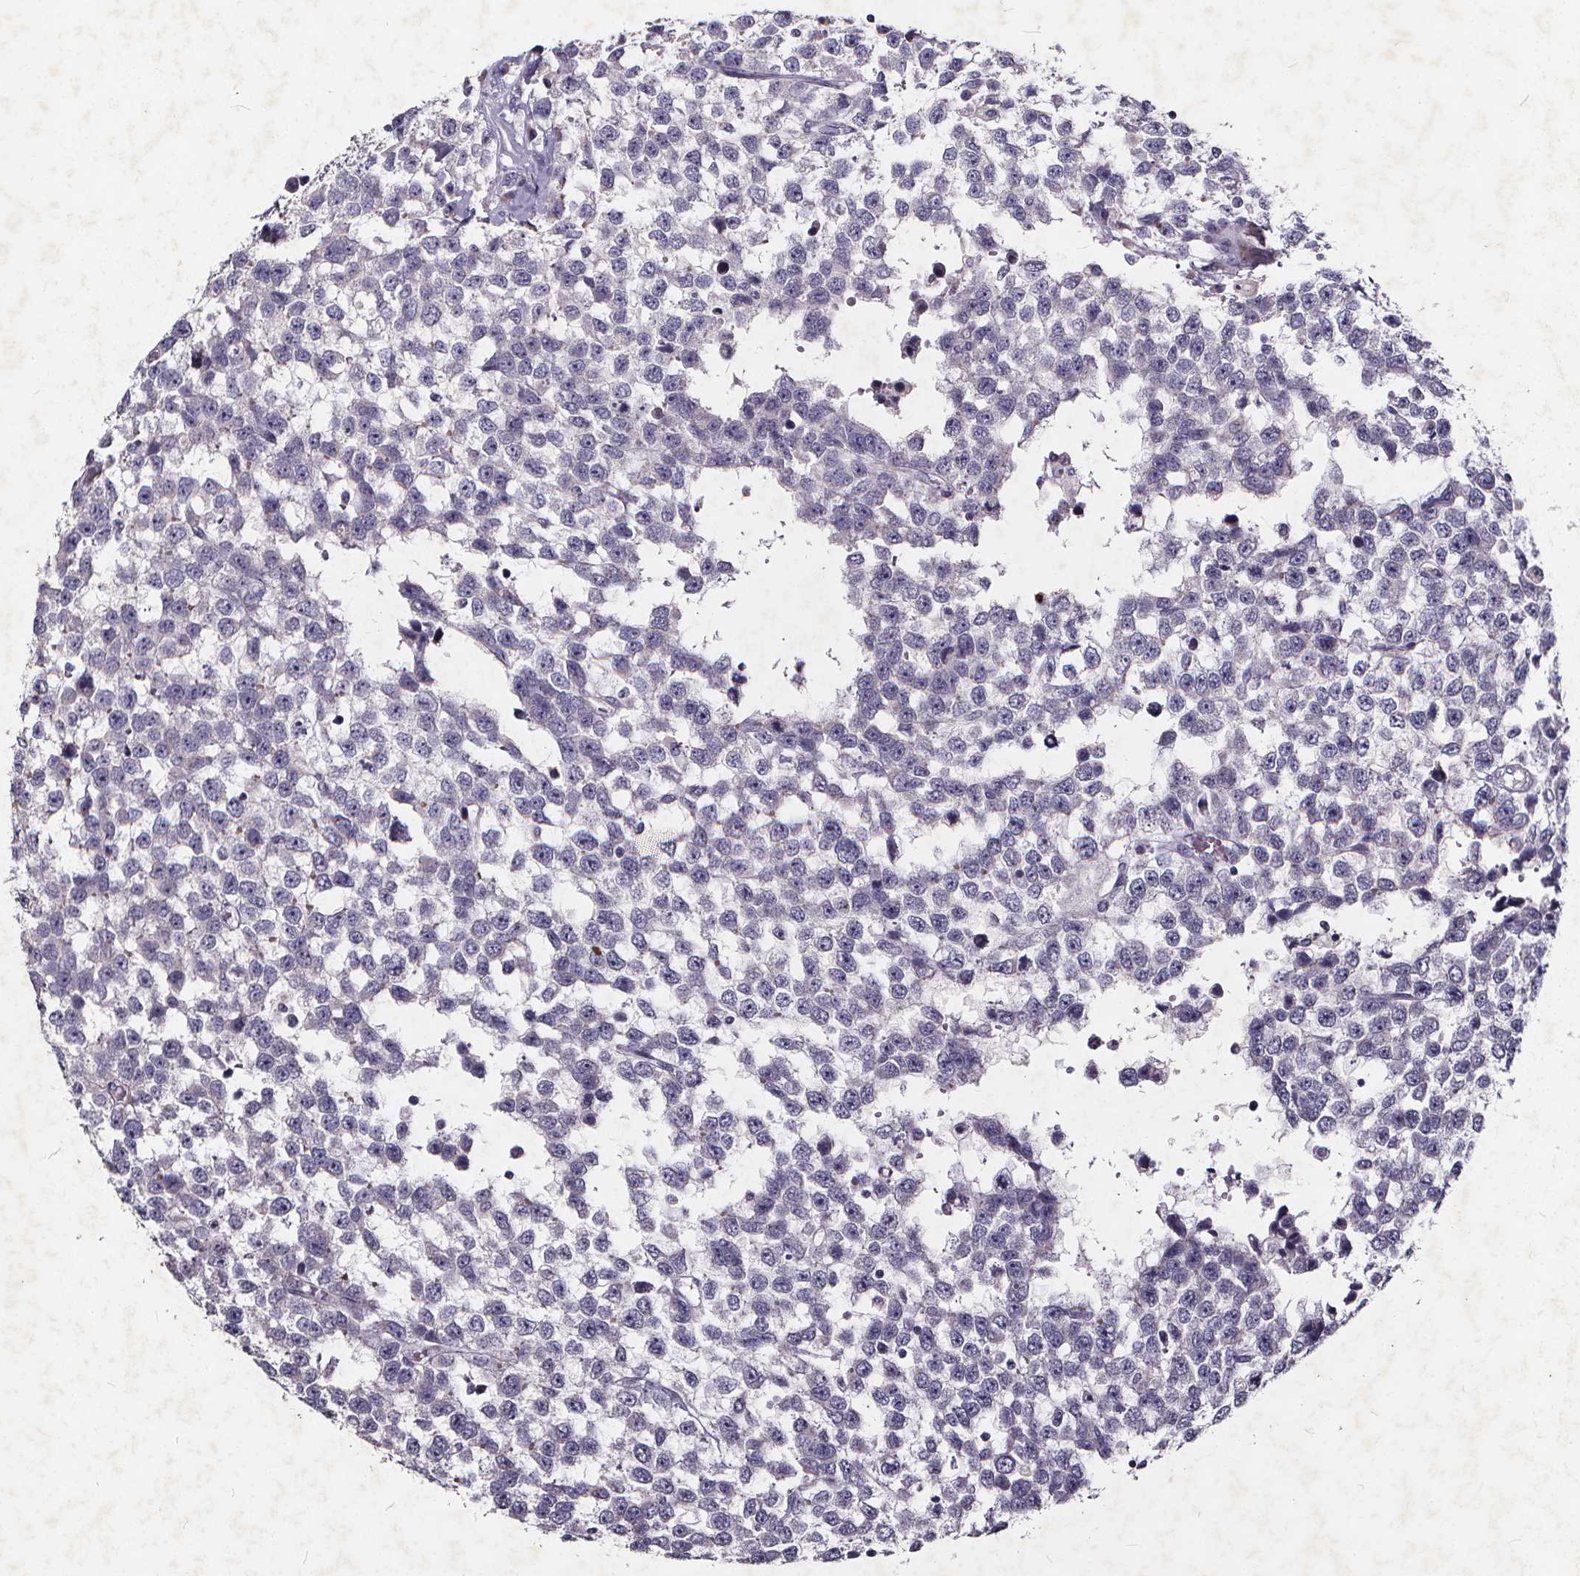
{"staining": {"intensity": "negative", "quantity": "none", "location": "none"}, "tissue": "testis cancer", "cell_type": "Tumor cells", "image_type": "cancer", "snomed": [{"axis": "morphology", "description": "Seminoma, NOS"}, {"axis": "topography", "description": "Testis"}], "caption": "Immunohistochemistry (IHC) of testis cancer (seminoma) shows no positivity in tumor cells. (DAB IHC, high magnification).", "gene": "TSPAN14", "patient": {"sex": "male", "age": 34}}